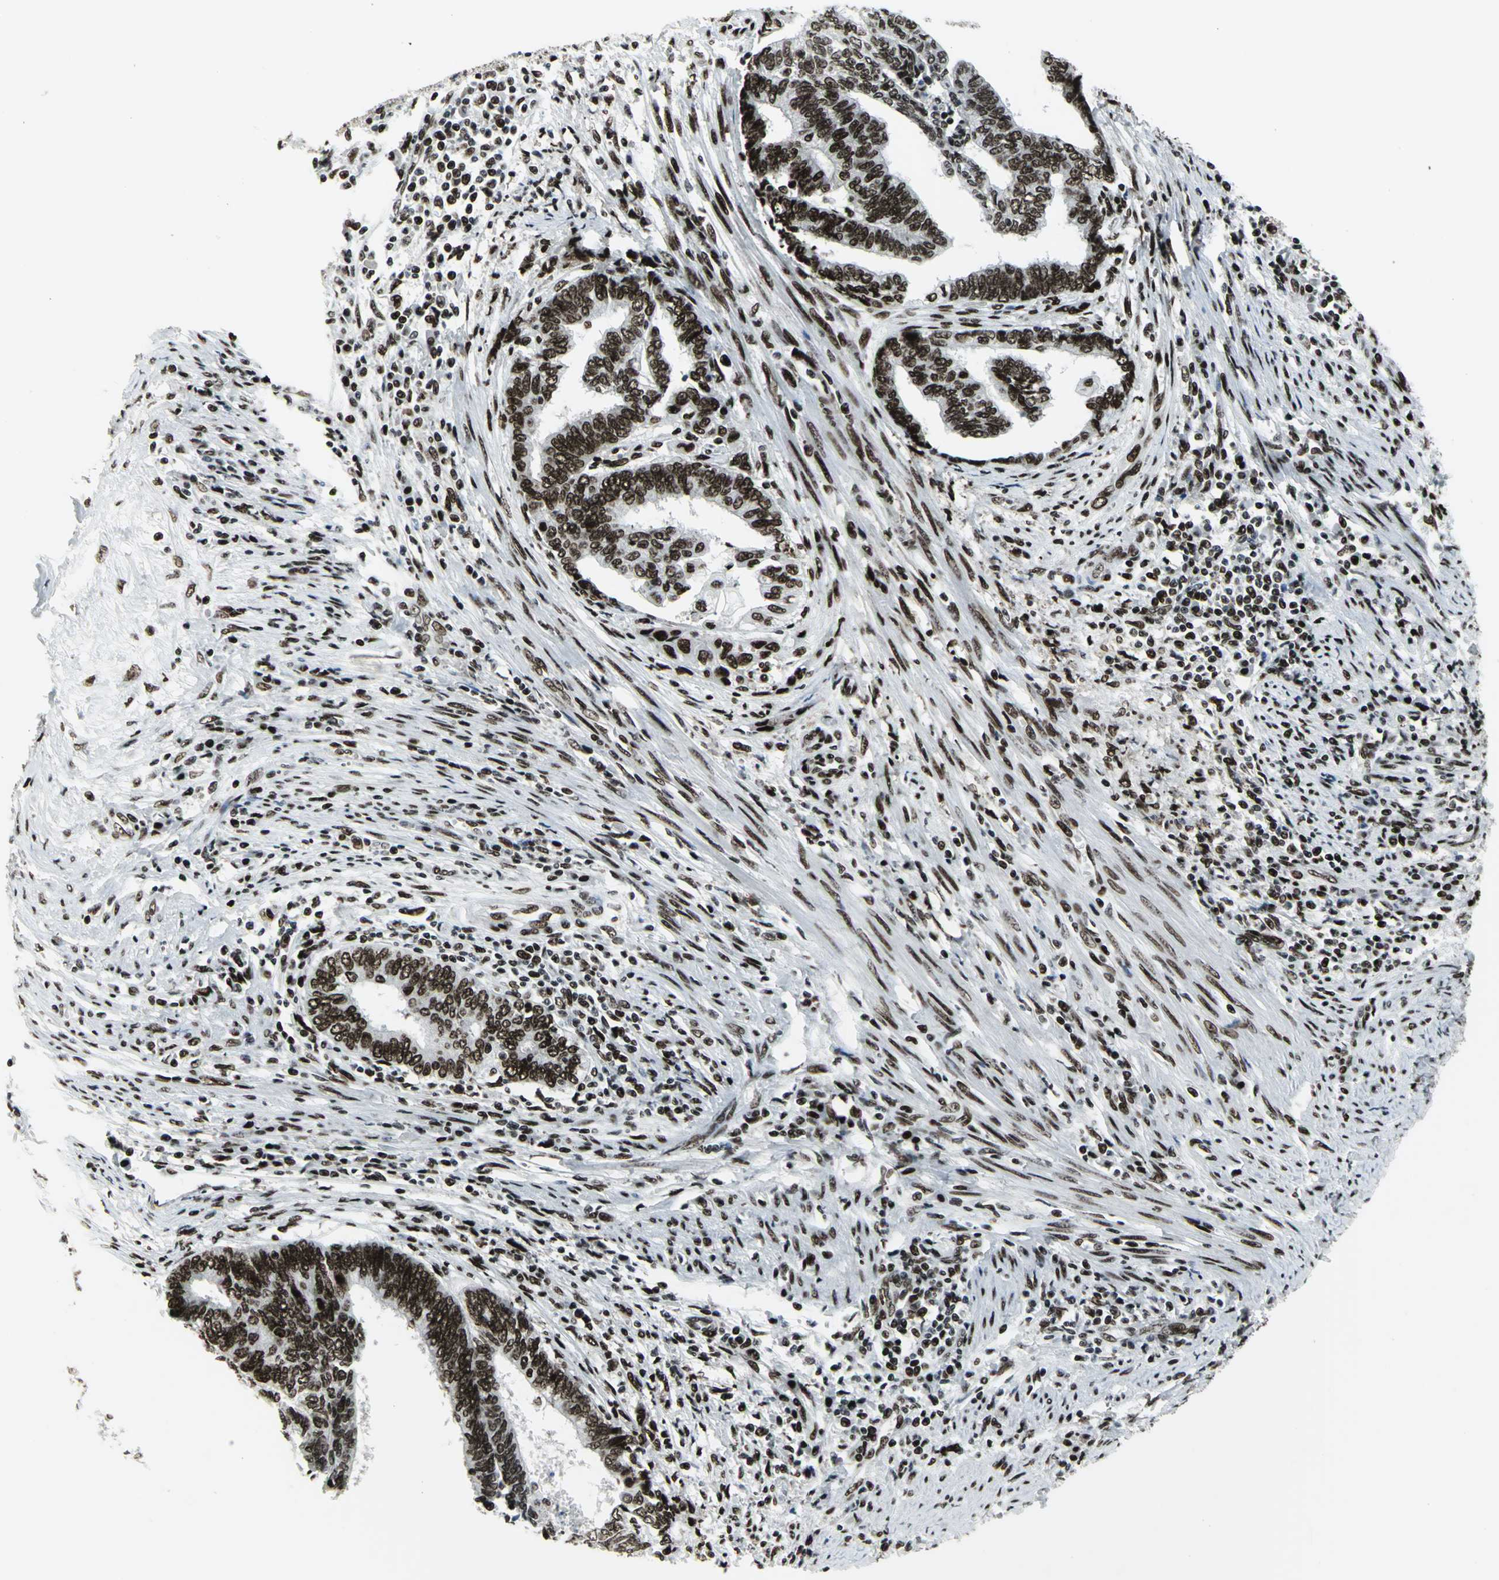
{"staining": {"intensity": "strong", "quantity": ">75%", "location": "nuclear"}, "tissue": "endometrial cancer", "cell_type": "Tumor cells", "image_type": "cancer", "snomed": [{"axis": "morphology", "description": "Adenocarcinoma, NOS"}, {"axis": "topography", "description": "Uterus"}, {"axis": "topography", "description": "Endometrium"}], "caption": "IHC of adenocarcinoma (endometrial) demonstrates high levels of strong nuclear expression in approximately >75% of tumor cells.", "gene": "SMARCA4", "patient": {"sex": "female", "age": 70}}